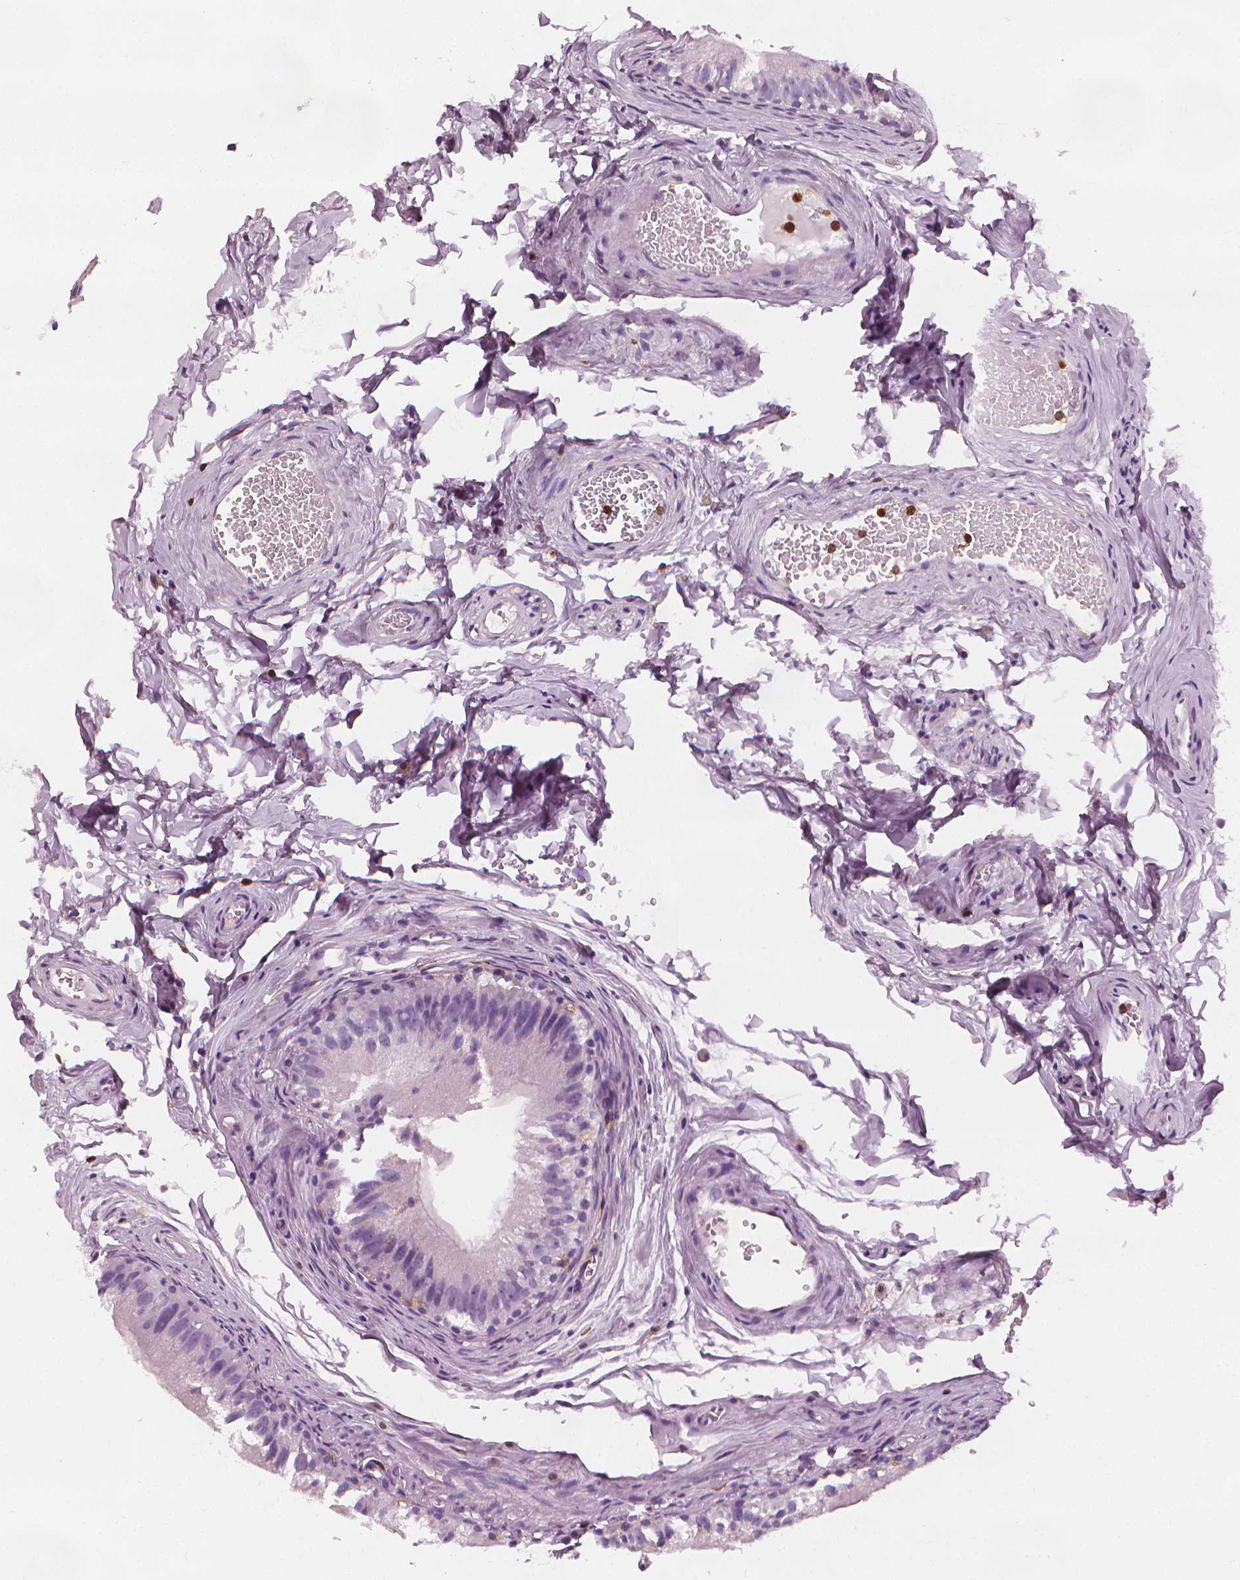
{"staining": {"intensity": "negative", "quantity": "none", "location": "none"}, "tissue": "epididymis", "cell_type": "Glandular cells", "image_type": "normal", "snomed": [{"axis": "morphology", "description": "Normal tissue, NOS"}, {"axis": "topography", "description": "Epididymis"}], "caption": "DAB immunohistochemical staining of benign epididymis demonstrates no significant positivity in glandular cells.", "gene": "PTPRC", "patient": {"sex": "male", "age": 45}}